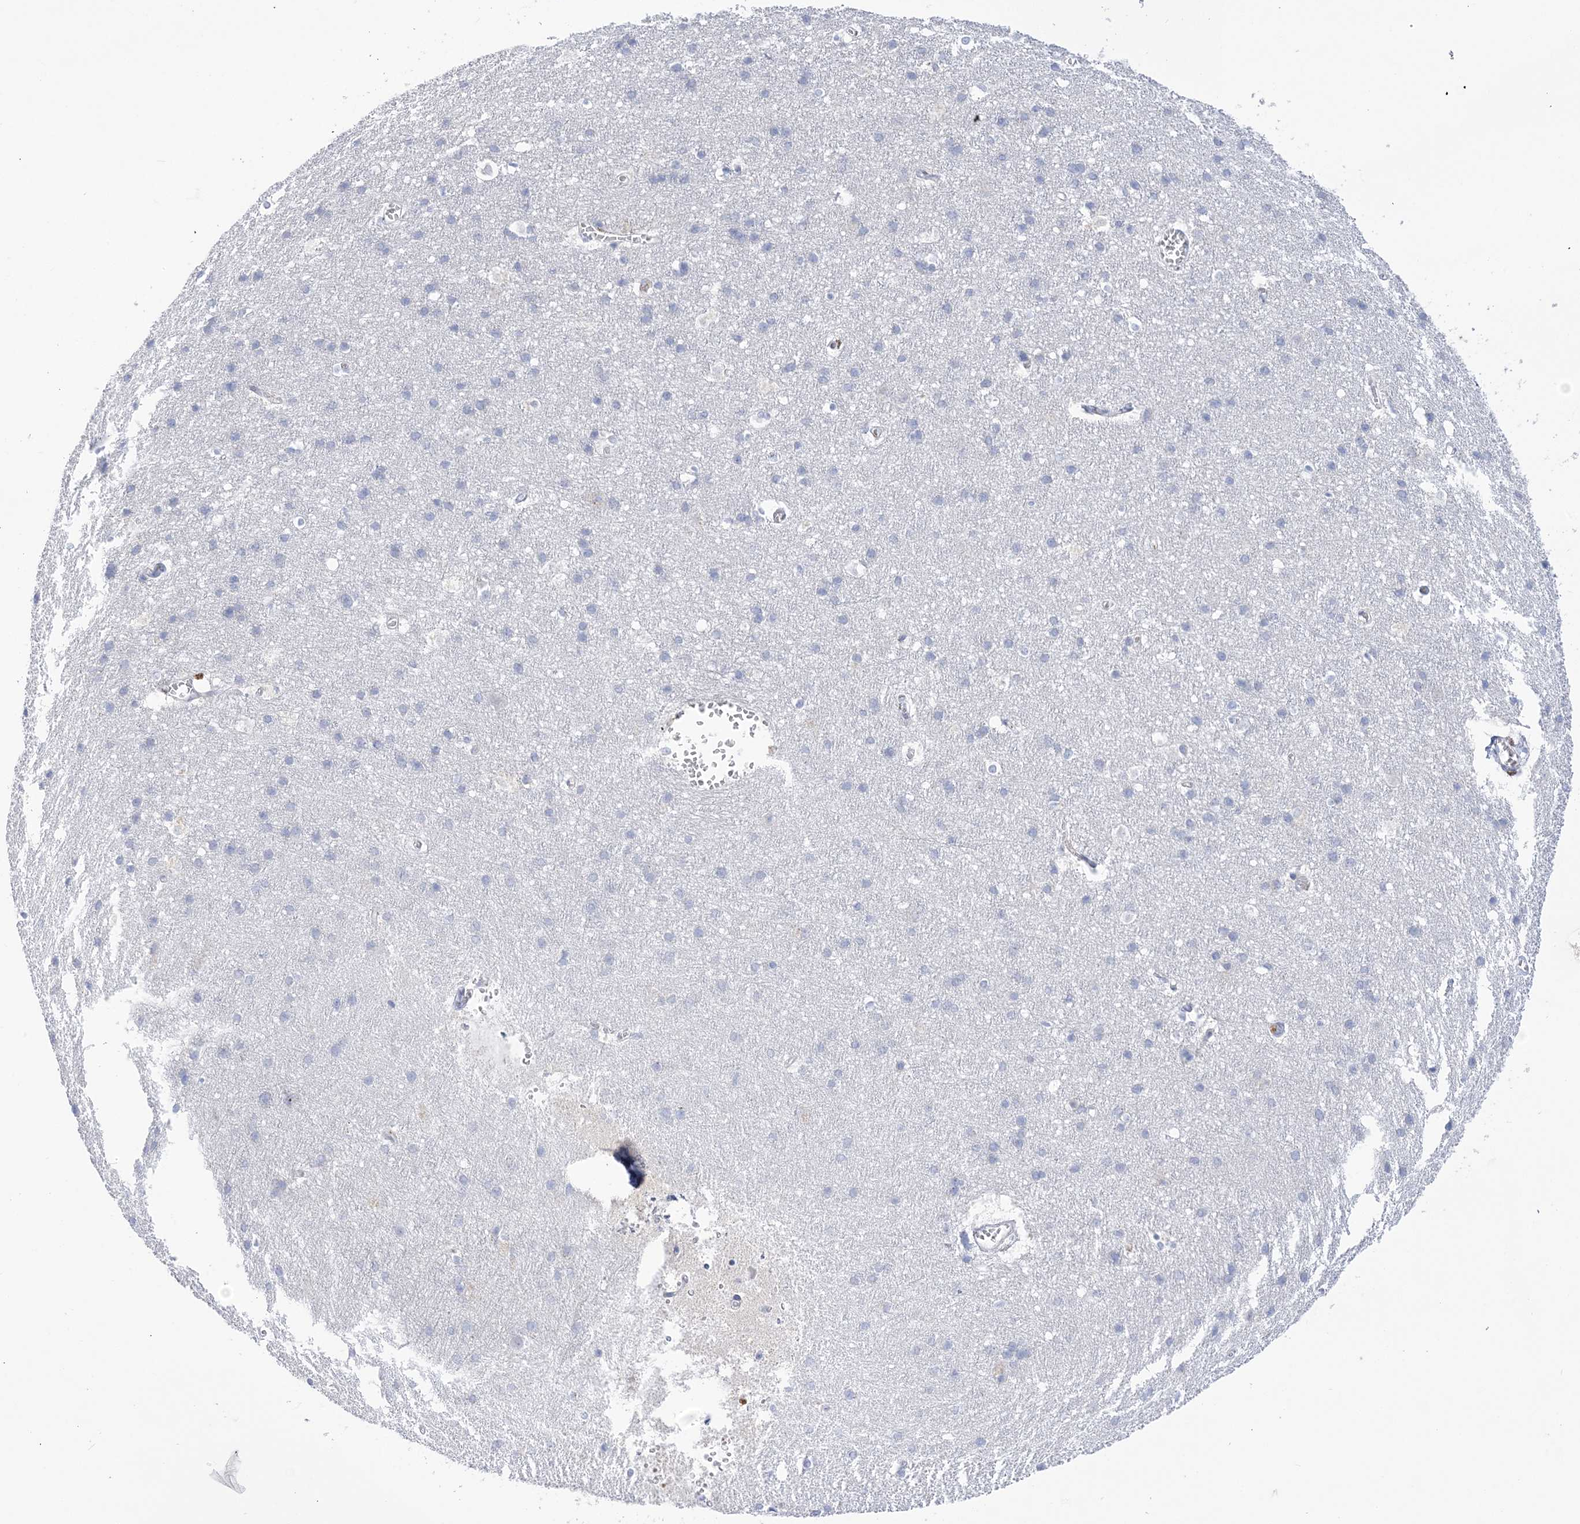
{"staining": {"intensity": "negative", "quantity": "none", "location": "none"}, "tissue": "cerebral cortex", "cell_type": "Endothelial cells", "image_type": "normal", "snomed": [{"axis": "morphology", "description": "Normal tissue, NOS"}, {"axis": "topography", "description": "Cerebral cortex"}], "caption": "High power microscopy image of an IHC photomicrograph of benign cerebral cortex, revealing no significant positivity in endothelial cells.", "gene": "SEMA3D", "patient": {"sex": "male", "age": 54}}